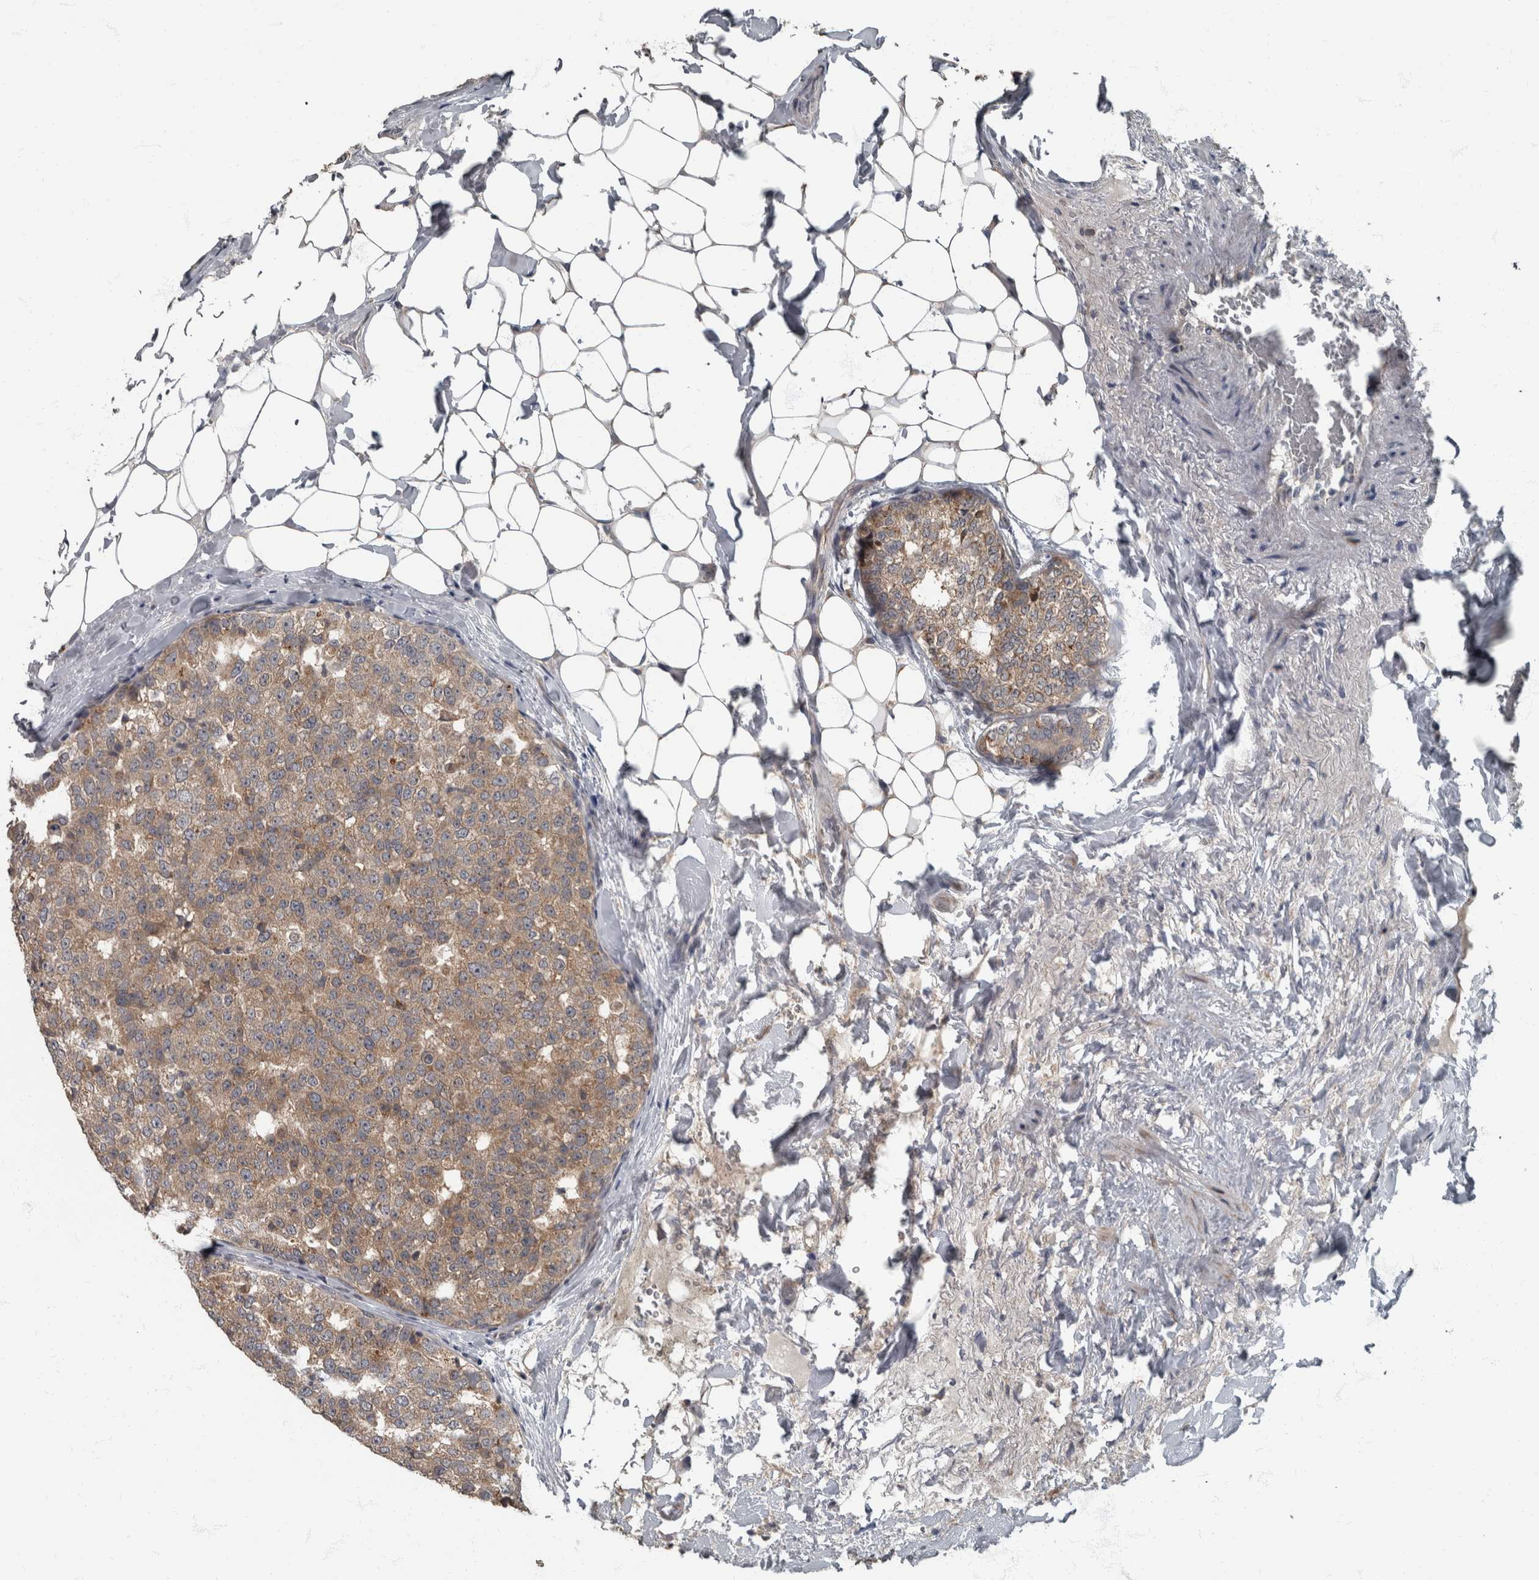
{"staining": {"intensity": "weak", "quantity": ">75%", "location": "cytoplasmic/membranous"}, "tissue": "breast cancer", "cell_type": "Tumor cells", "image_type": "cancer", "snomed": [{"axis": "morphology", "description": "Normal tissue, NOS"}, {"axis": "morphology", "description": "Duct carcinoma"}, {"axis": "topography", "description": "Breast"}], "caption": "Breast cancer tissue displays weak cytoplasmic/membranous expression in about >75% of tumor cells (DAB (3,3'-diaminobenzidine) = brown stain, brightfield microscopy at high magnification).", "gene": "RABGGTB", "patient": {"sex": "female", "age": 43}}